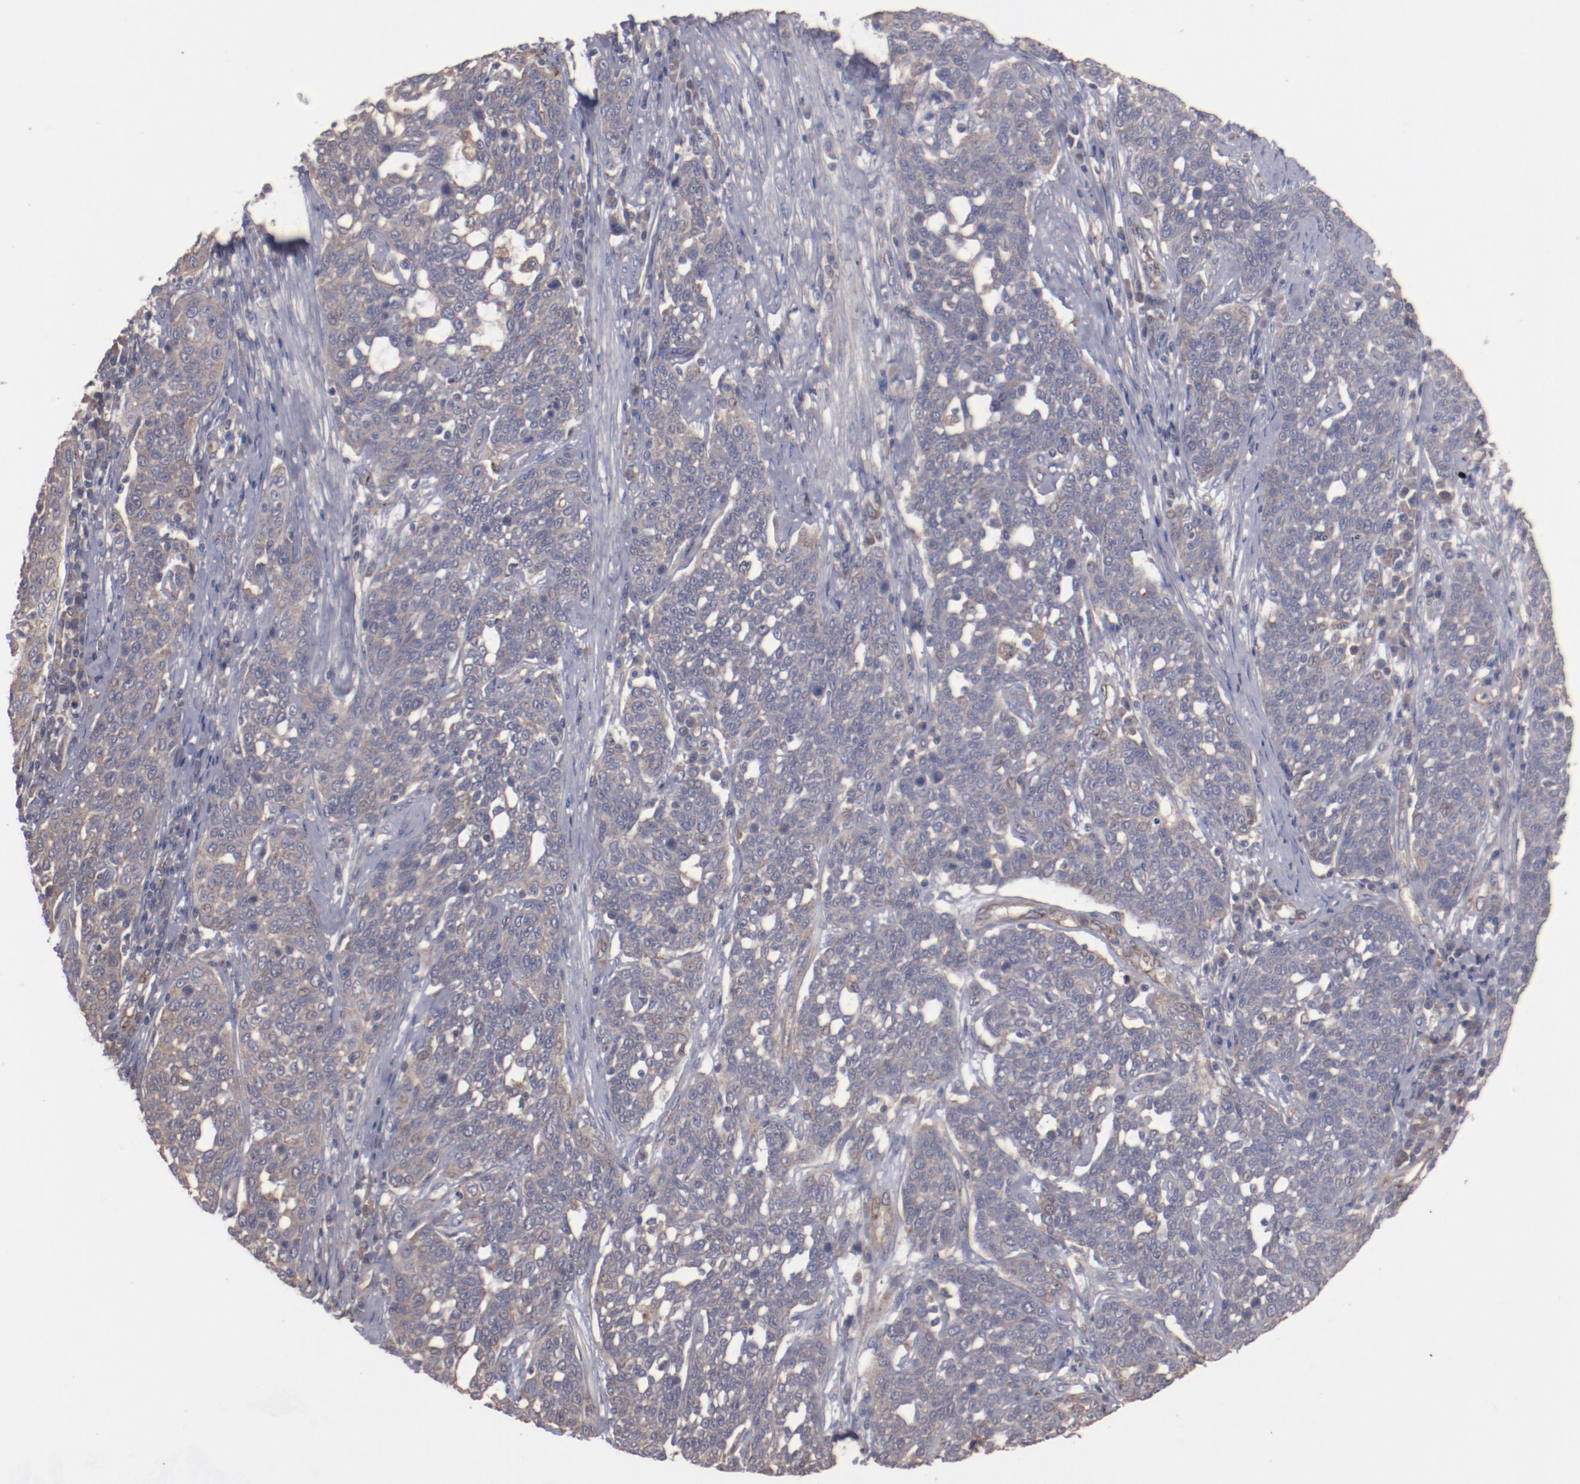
{"staining": {"intensity": "weak", "quantity": ">75%", "location": "cytoplasmic/membranous"}, "tissue": "cervical cancer", "cell_type": "Tumor cells", "image_type": "cancer", "snomed": [{"axis": "morphology", "description": "Squamous cell carcinoma, NOS"}, {"axis": "topography", "description": "Cervix"}], "caption": "Human cervical cancer stained with a protein marker displays weak staining in tumor cells.", "gene": "DIPK2B", "patient": {"sex": "female", "age": 34}}